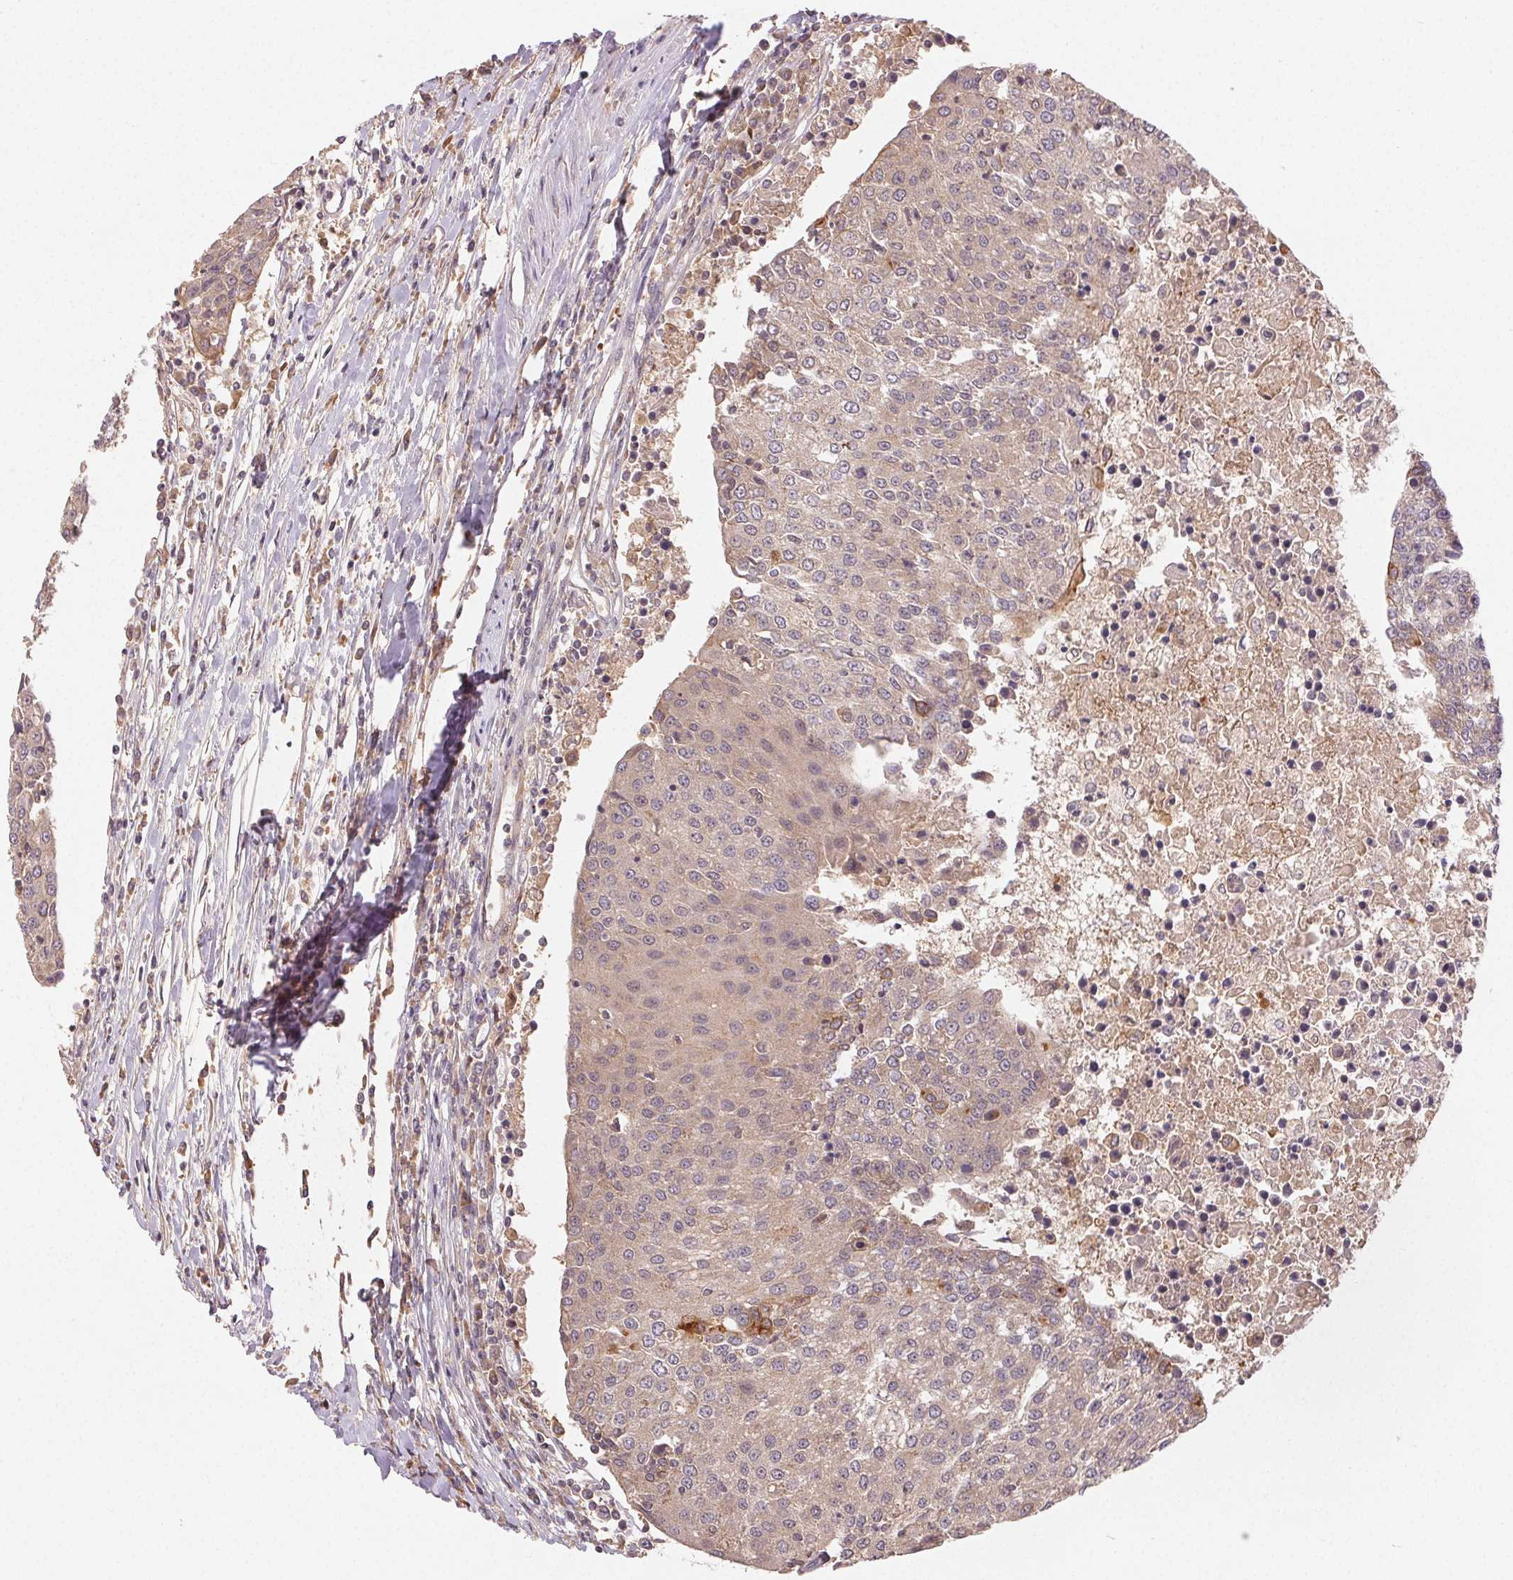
{"staining": {"intensity": "weak", "quantity": "<25%", "location": "cytoplasmic/membranous"}, "tissue": "urothelial cancer", "cell_type": "Tumor cells", "image_type": "cancer", "snomed": [{"axis": "morphology", "description": "Urothelial carcinoma, High grade"}, {"axis": "topography", "description": "Urinary bladder"}], "caption": "This image is of urothelial cancer stained with IHC to label a protein in brown with the nuclei are counter-stained blue. There is no positivity in tumor cells.", "gene": "MAPKAPK2", "patient": {"sex": "female", "age": 85}}